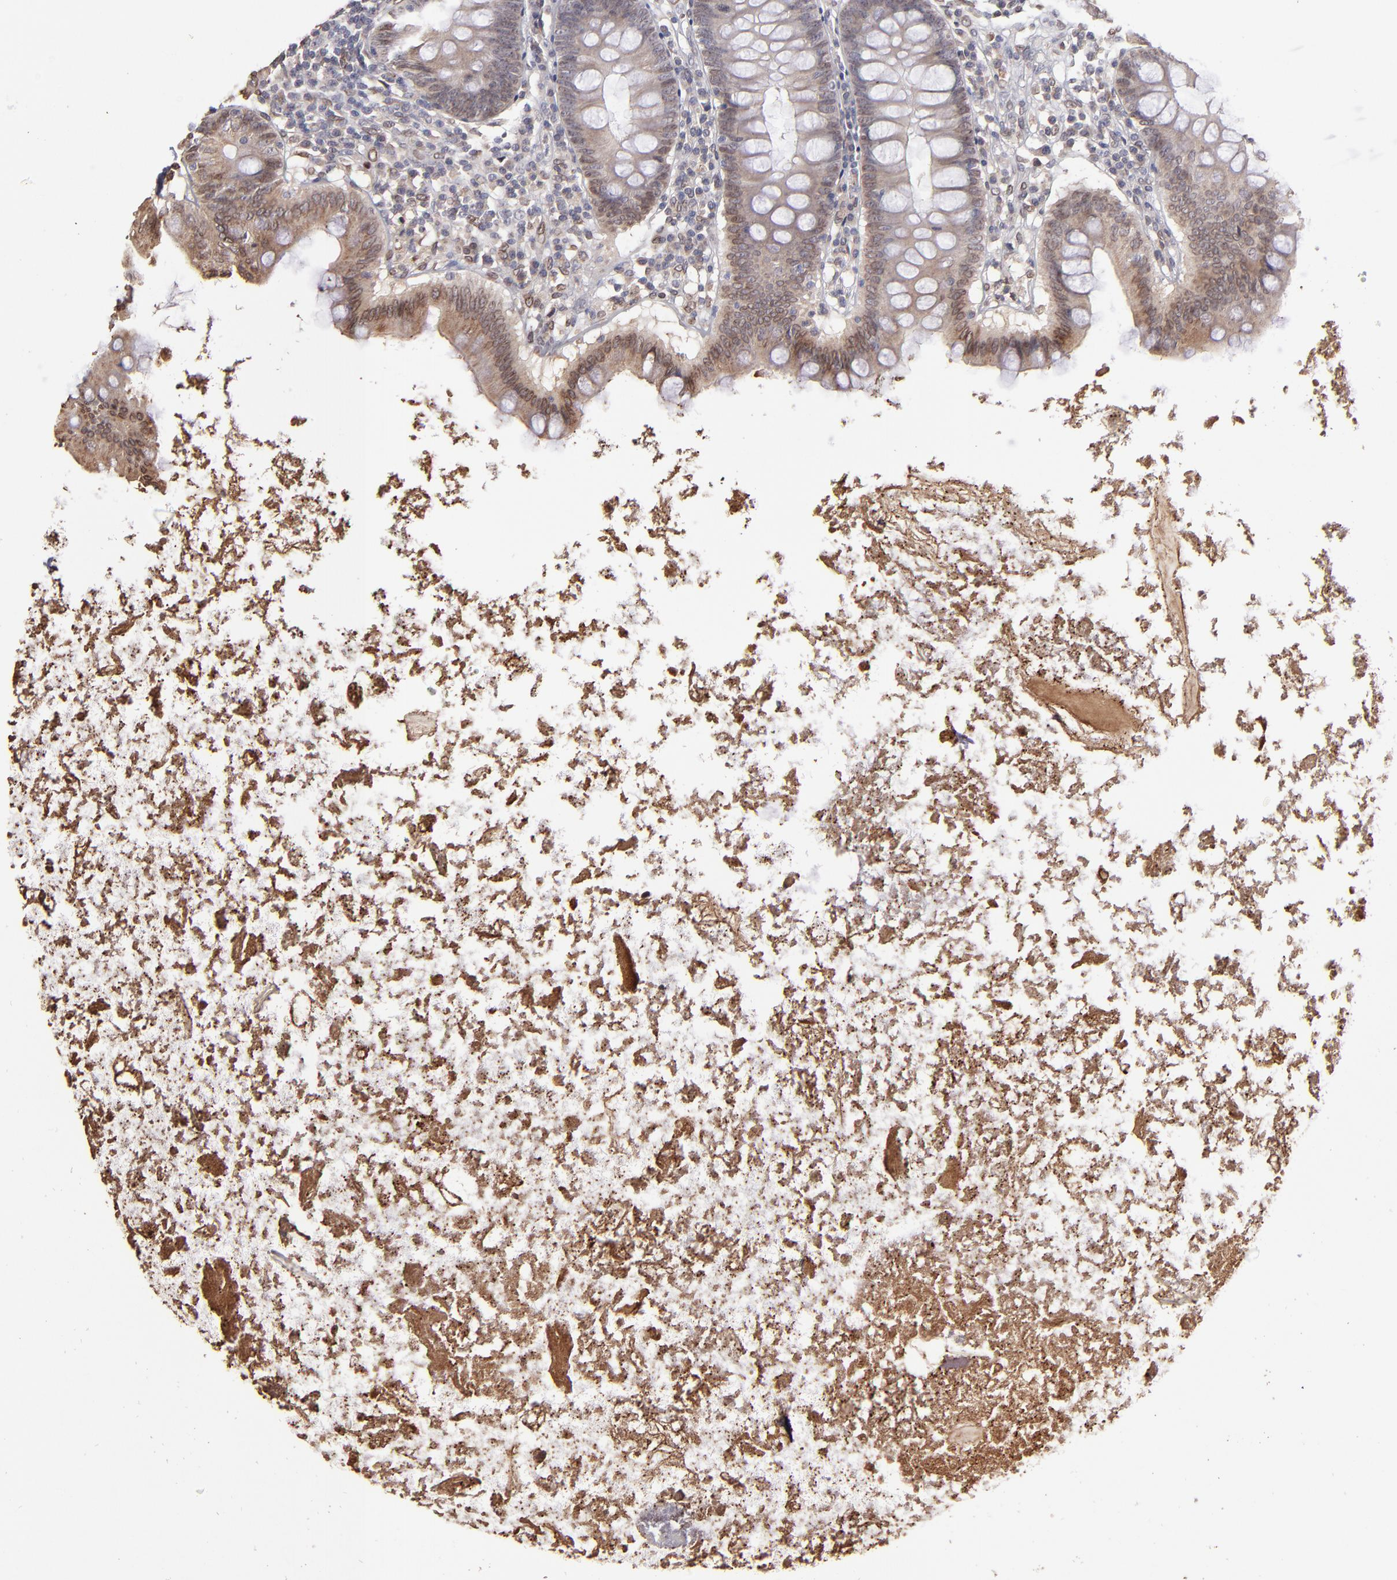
{"staining": {"intensity": "weak", "quantity": ">75%", "location": "cytoplasmic/membranous,nuclear"}, "tissue": "appendix", "cell_type": "Glandular cells", "image_type": "normal", "snomed": [{"axis": "morphology", "description": "Normal tissue, NOS"}, {"axis": "topography", "description": "Appendix"}], "caption": "Immunohistochemistry of normal appendix demonstrates low levels of weak cytoplasmic/membranous,nuclear staining in approximately >75% of glandular cells. The staining is performed using DAB brown chromogen to label protein expression. The nuclei are counter-stained blue using hematoxylin.", "gene": "PUM3", "patient": {"sex": "female", "age": 82}}